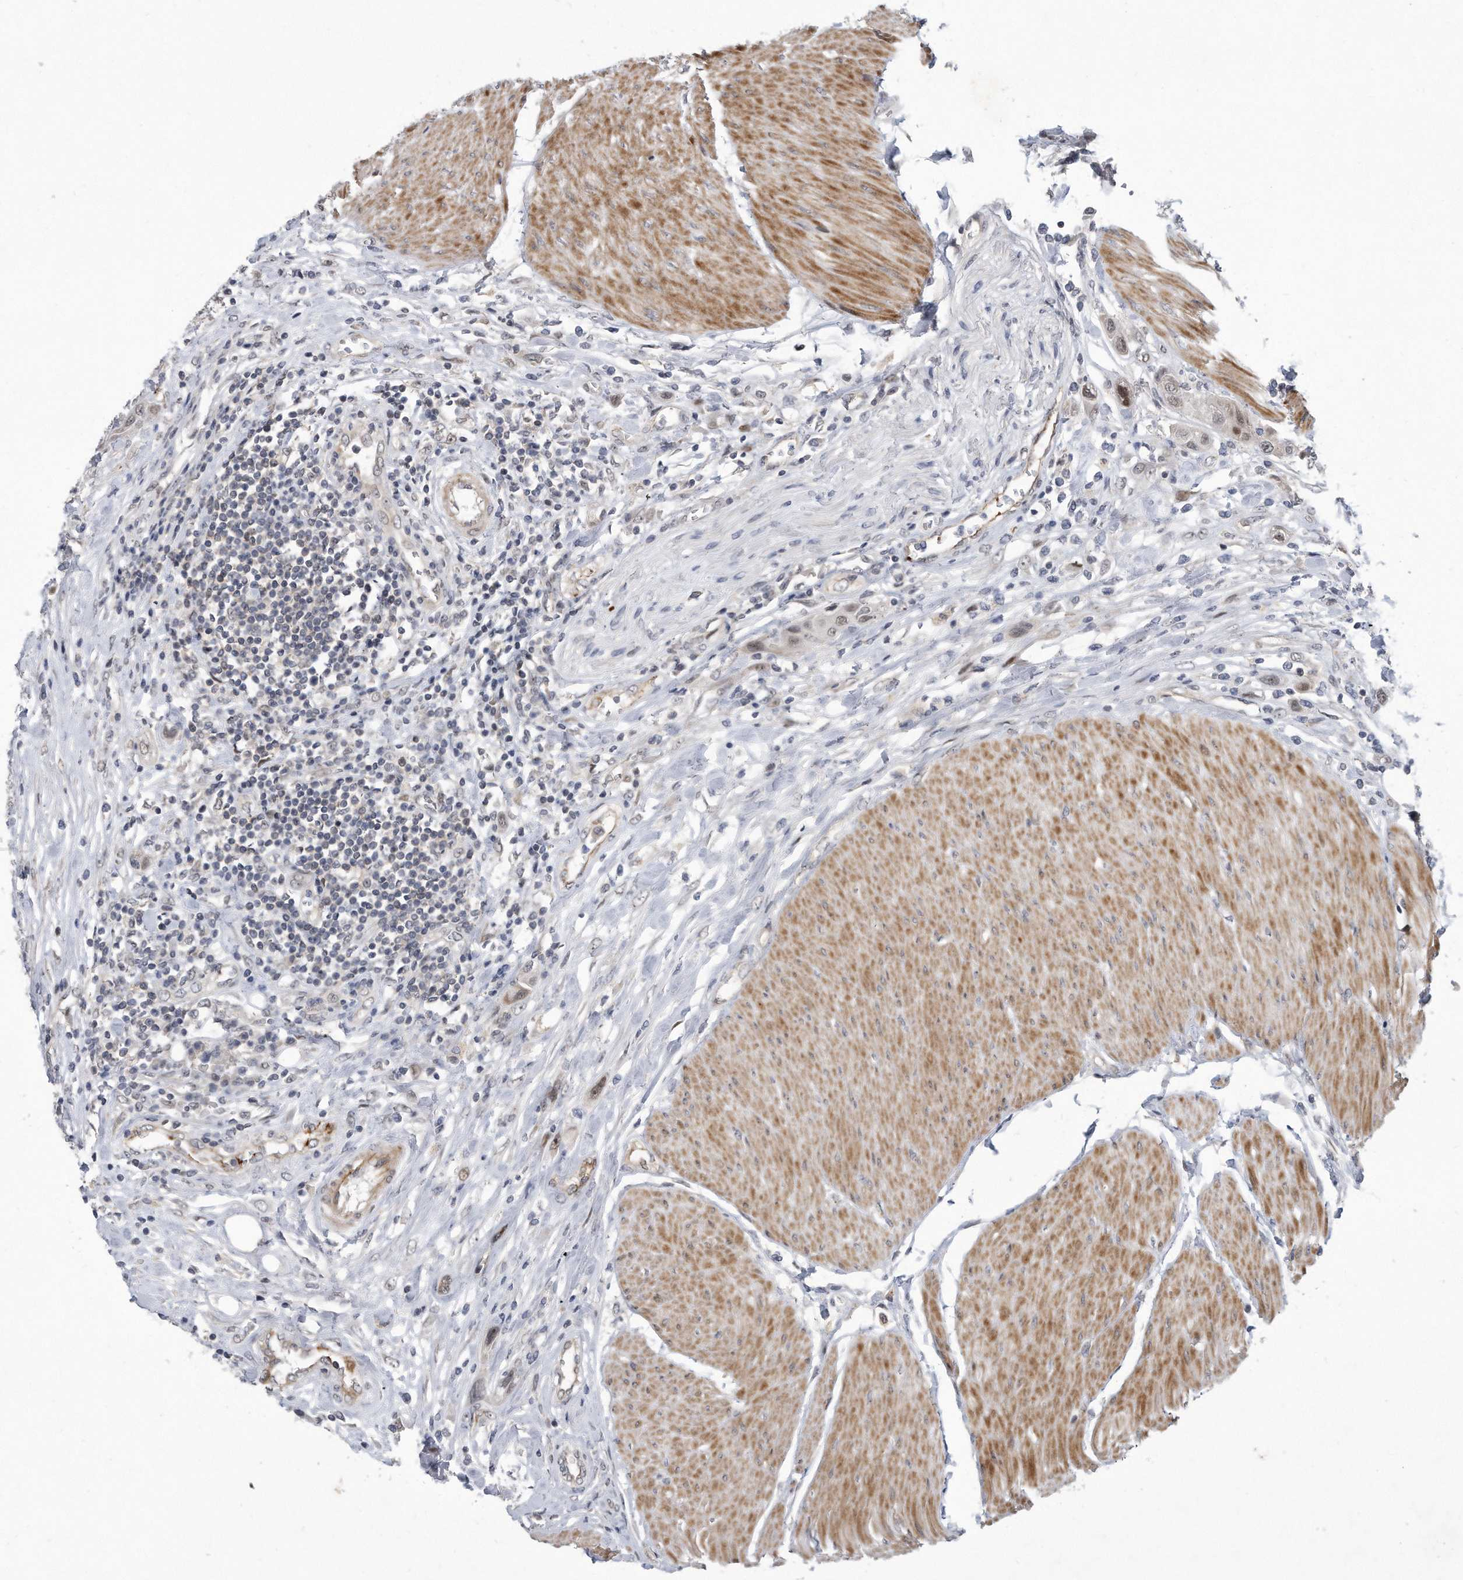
{"staining": {"intensity": "weak", "quantity": "<25%", "location": "nuclear"}, "tissue": "urothelial cancer", "cell_type": "Tumor cells", "image_type": "cancer", "snomed": [{"axis": "morphology", "description": "Urothelial carcinoma, High grade"}, {"axis": "topography", "description": "Urinary bladder"}], "caption": "An IHC image of high-grade urothelial carcinoma is shown. There is no staining in tumor cells of high-grade urothelial carcinoma.", "gene": "PGBD2", "patient": {"sex": "male", "age": 50}}